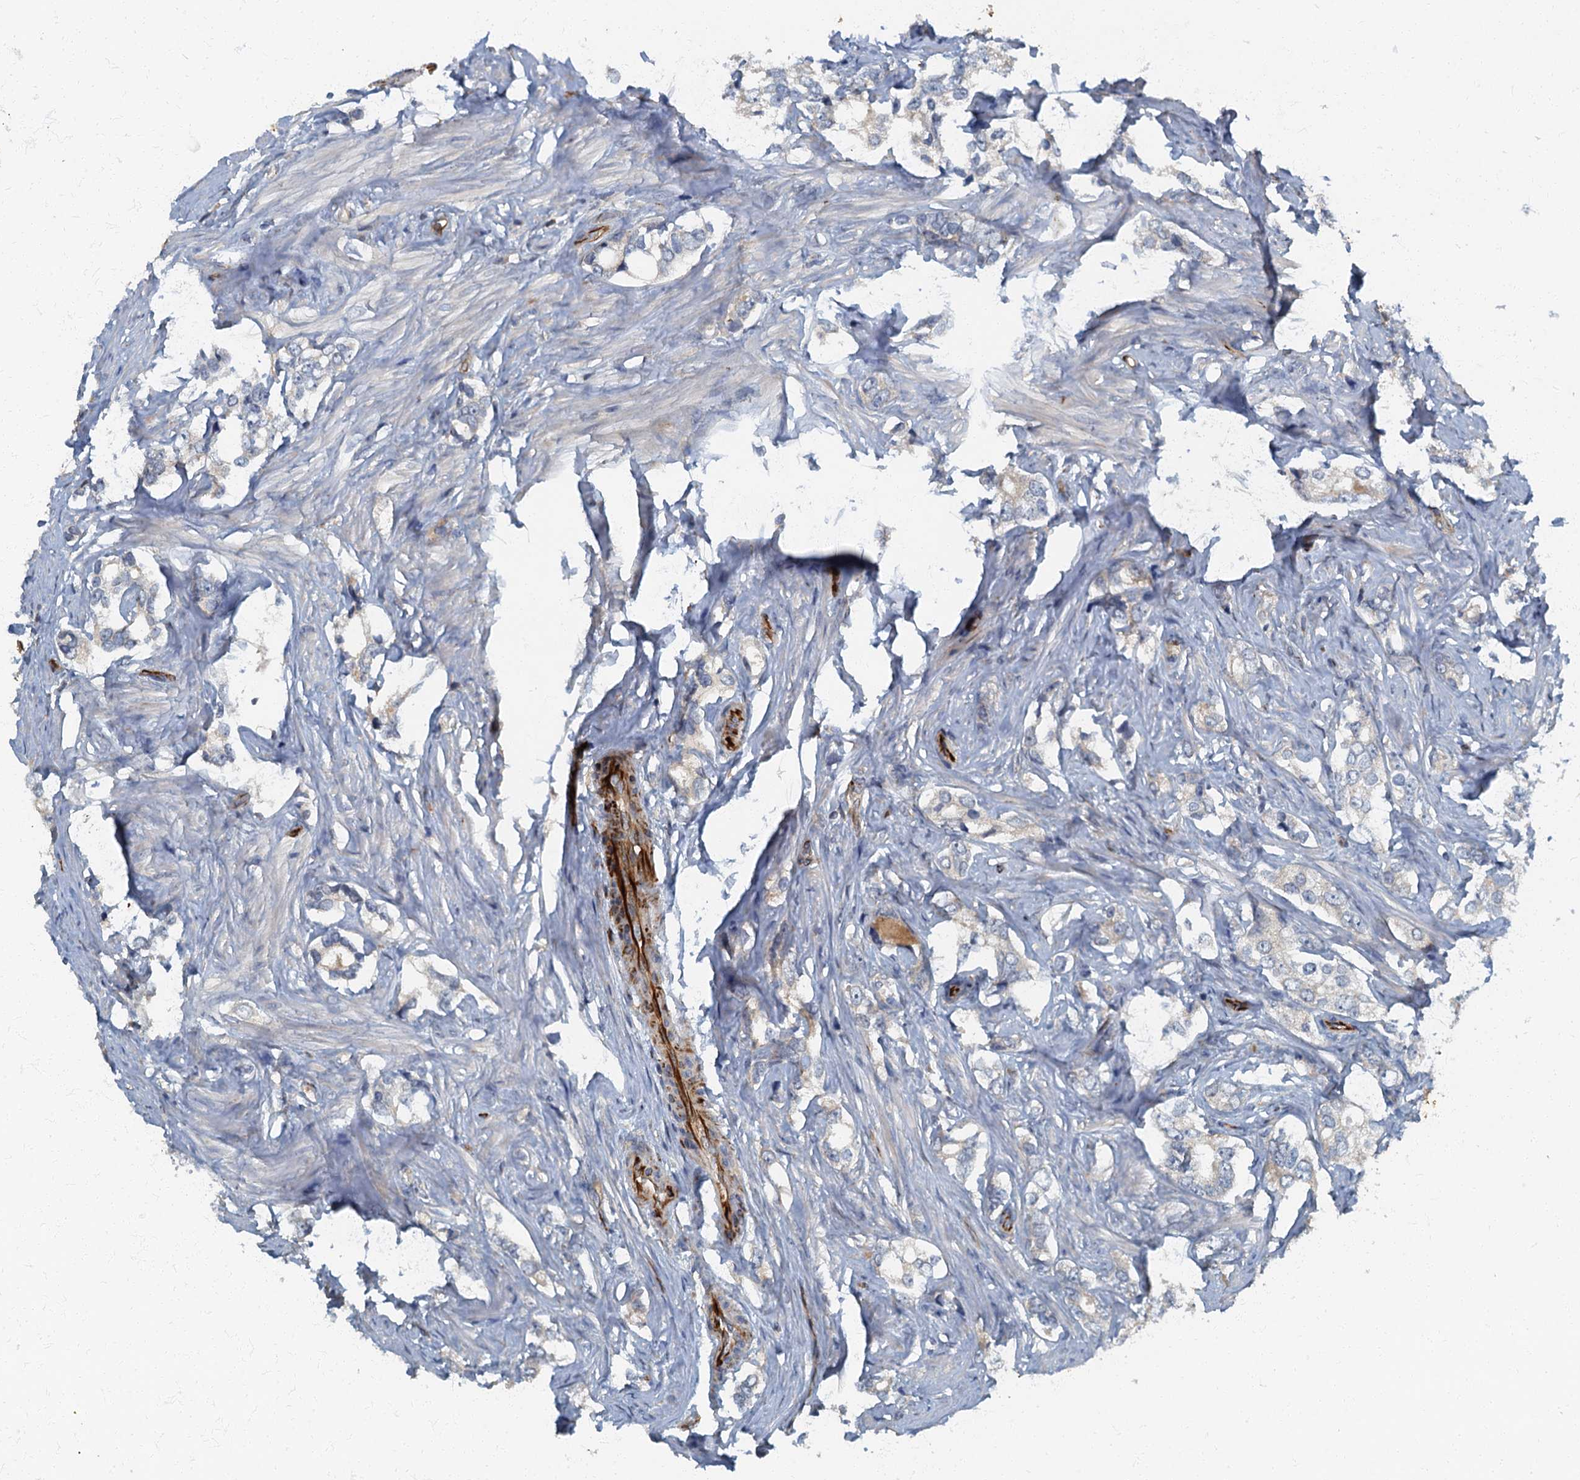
{"staining": {"intensity": "negative", "quantity": "none", "location": "none"}, "tissue": "prostate cancer", "cell_type": "Tumor cells", "image_type": "cancer", "snomed": [{"axis": "morphology", "description": "Adenocarcinoma, High grade"}, {"axis": "topography", "description": "Prostate"}], "caption": "Immunohistochemistry (IHC) image of neoplastic tissue: human prostate adenocarcinoma (high-grade) stained with DAB (3,3'-diaminobenzidine) demonstrates no significant protein staining in tumor cells.", "gene": "ARL11", "patient": {"sex": "male", "age": 66}}